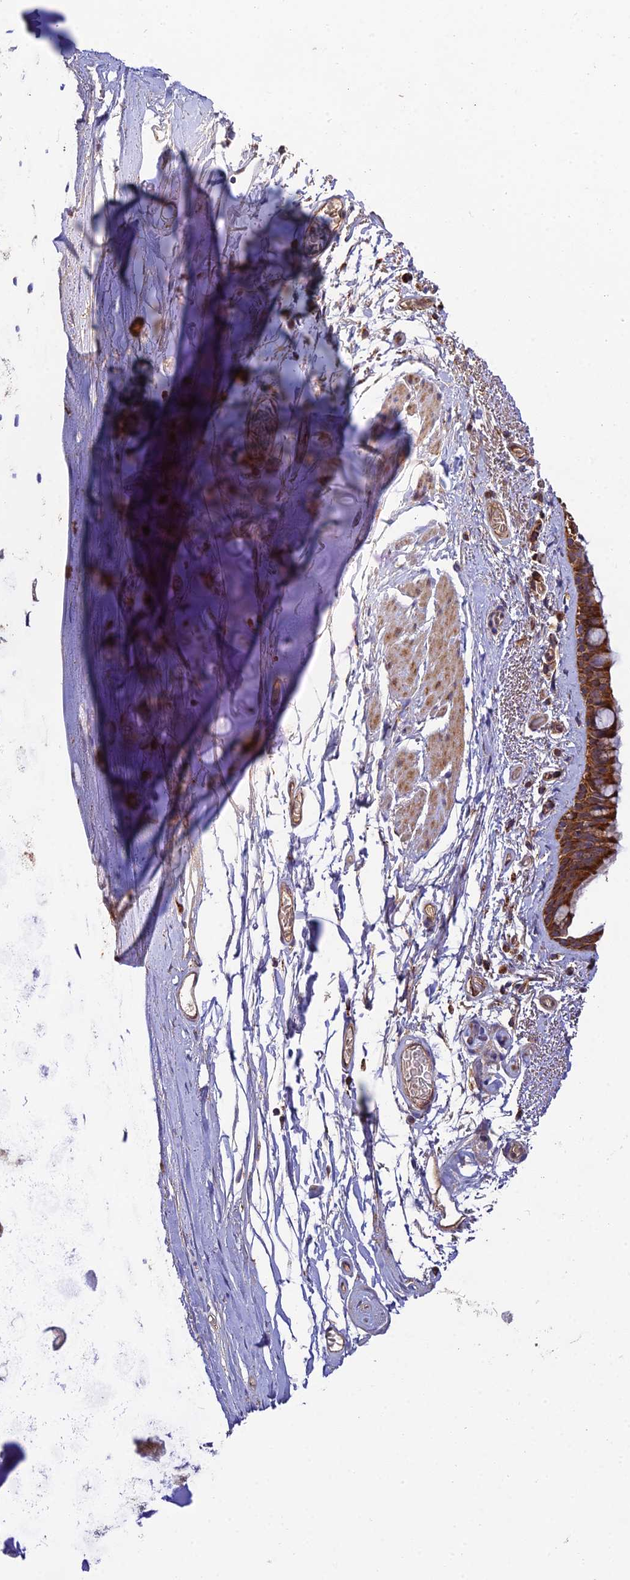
{"staining": {"intensity": "moderate", "quantity": ">75%", "location": "cytoplasmic/membranous"}, "tissue": "bronchus", "cell_type": "Respiratory epithelial cells", "image_type": "normal", "snomed": [{"axis": "morphology", "description": "Normal tissue, NOS"}, {"axis": "topography", "description": "Cartilage tissue"}], "caption": "A brown stain highlights moderate cytoplasmic/membranous expression of a protein in respiratory epithelial cells of normal bronchus.", "gene": "PODNL1", "patient": {"sex": "male", "age": 63}}